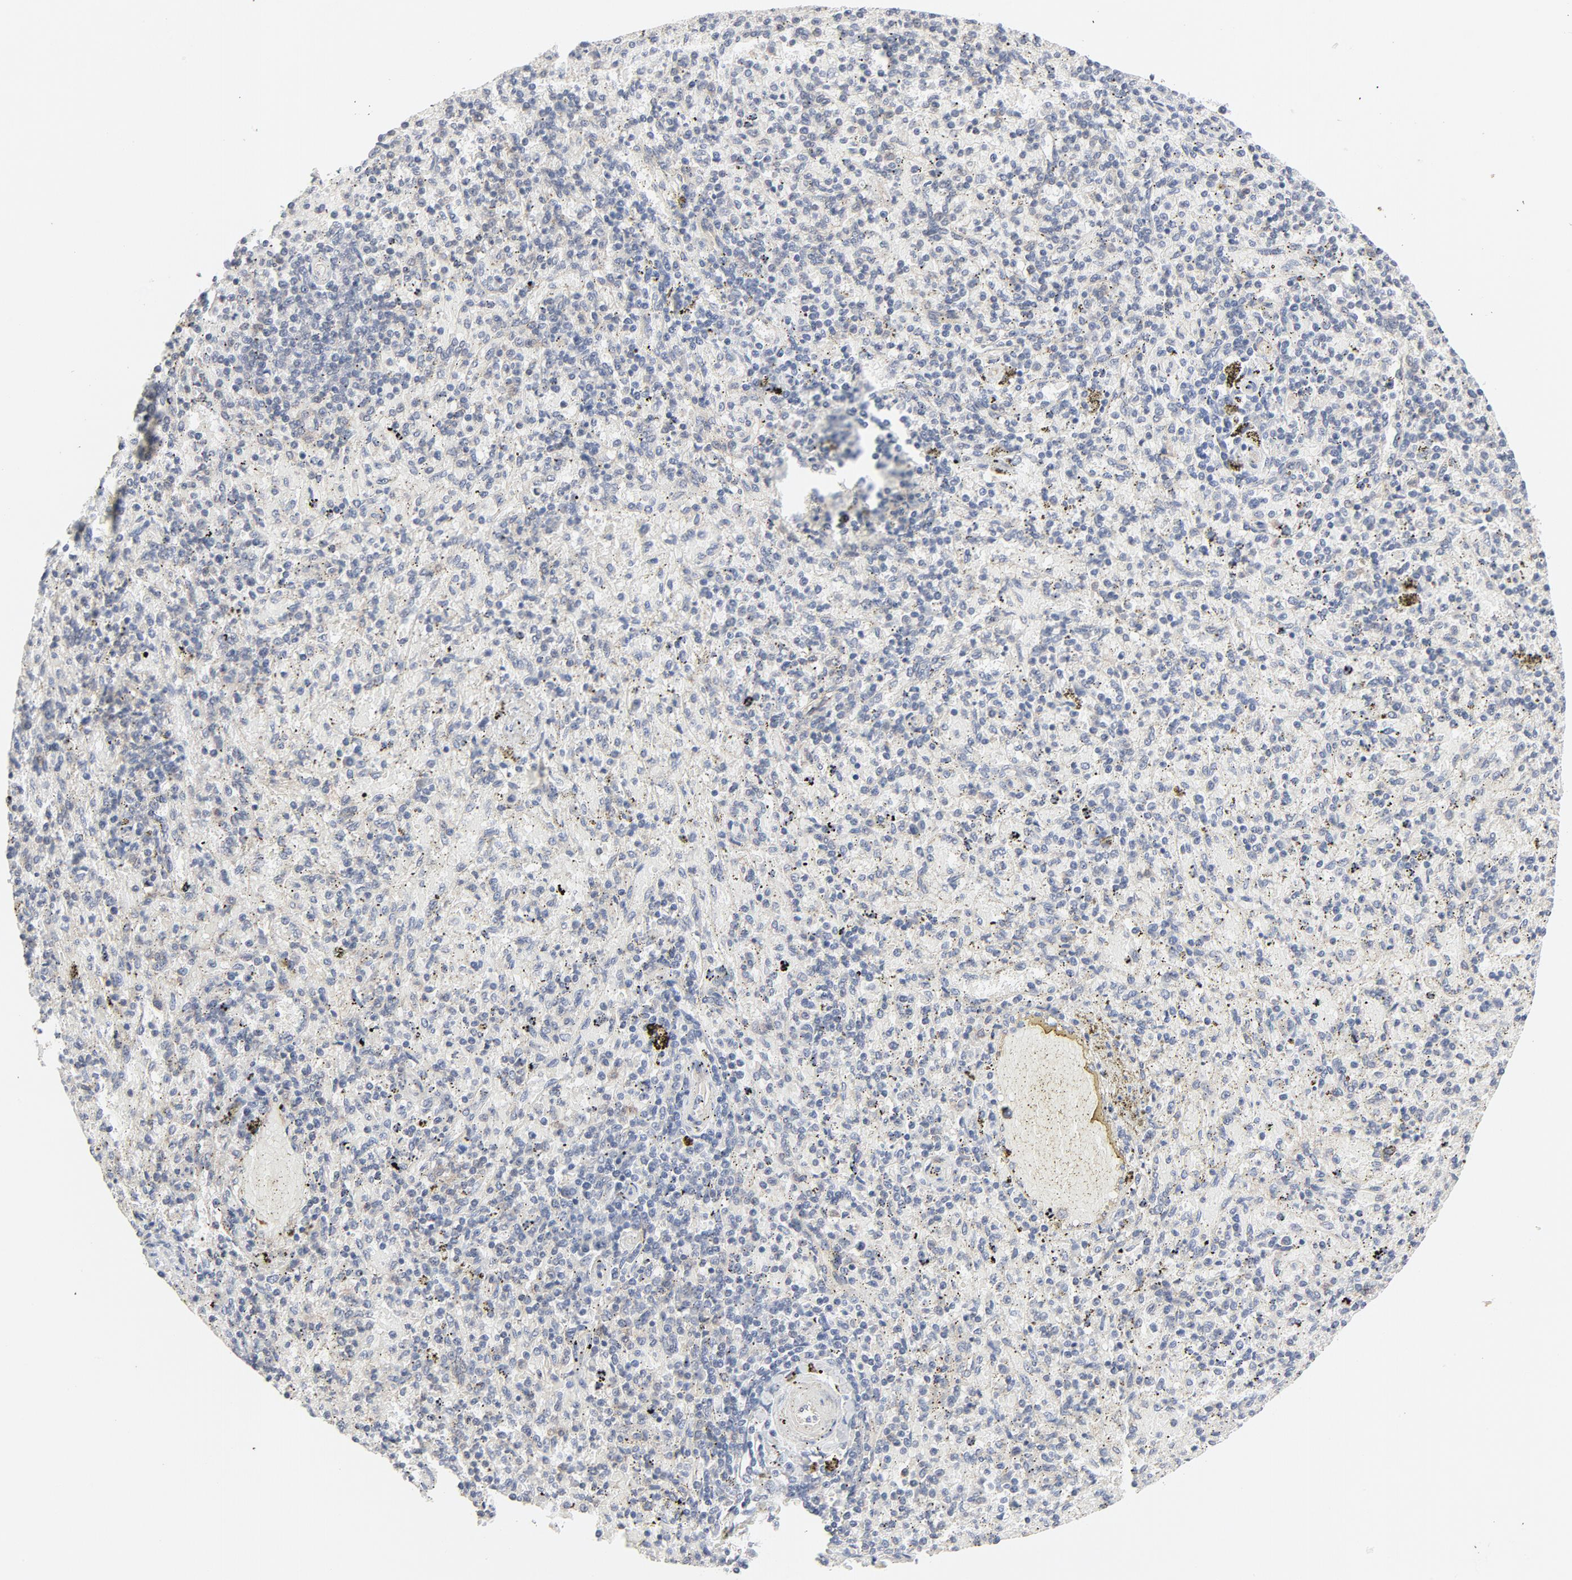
{"staining": {"intensity": "weak", "quantity": ">75%", "location": "cytoplasmic/membranous"}, "tissue": "spleen", "cell_type": "Cells in red pulp", "image_type": "normal", "snomed": [{"axis": "morphology", "description": "Normal tissue, NOS"}, {"axis": "topography", "description": "Spleen"}], "caption": "Immunohistochemical staining of unremarkable spleen shows >75% levels of weak cytoplasmic/membranous protein staining in about >75% of cells in red pulp.", "gene": "MAP2K7", "patient": {"sex": "female", "age": 43}}